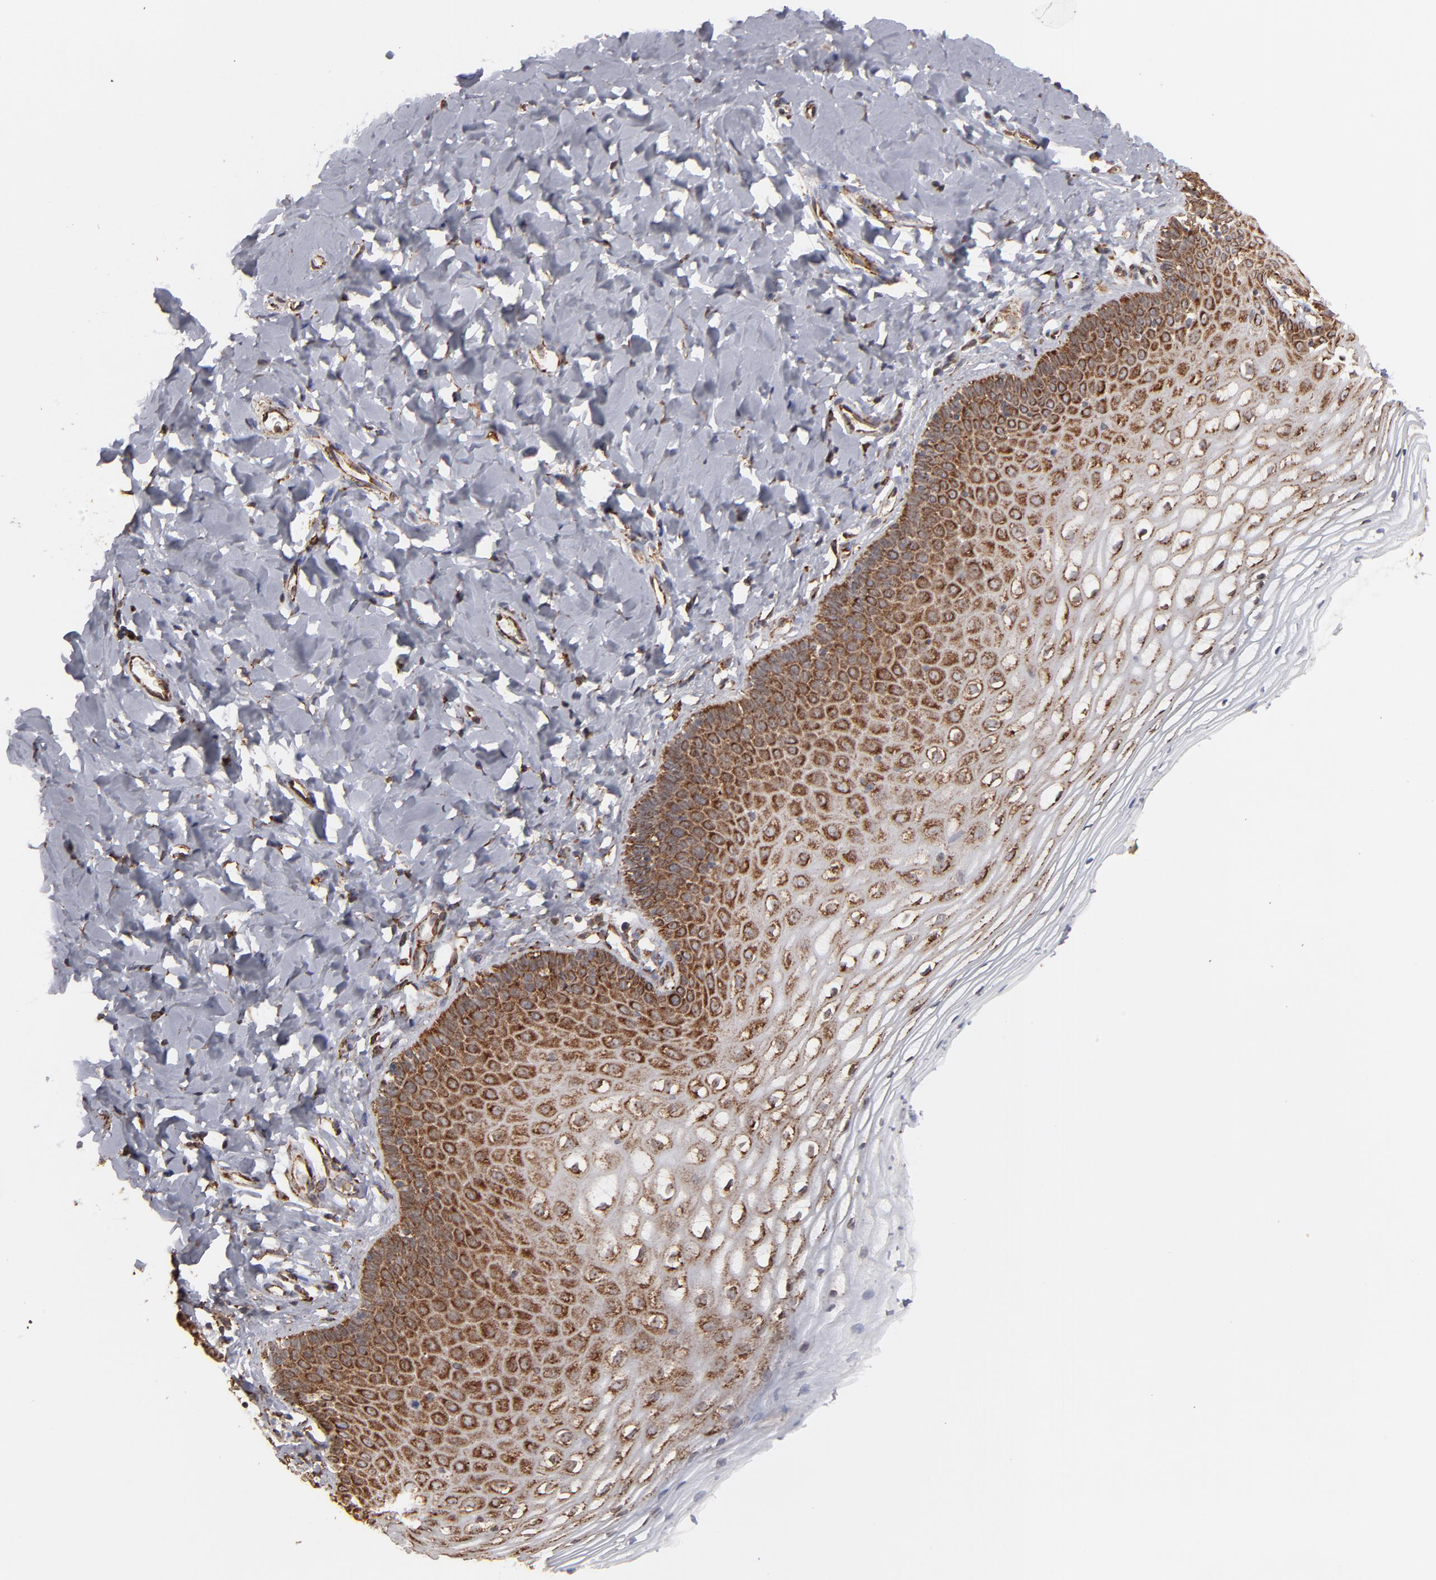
{"staining": {"intensity": "strong", "quantity": ">75%", "location": "cytoplasmic/membranous"}, "tissue": "vagina", "cell_type": "Squamous epithelial cells", "image_type": "normal", "snomed": [{"axis": "morphology", "description": "Normal tissue, NOS"}, {"axis": "topography", "description": "Vagina"}], "caption": "Normal vagina displays strong cytoplasmic/membranous positivity in about >75% of squamous epithelial cells, visualized by immunohistochemistry.", "gene": "KTN1", "patient": {"sex": "female", "age": 55}}